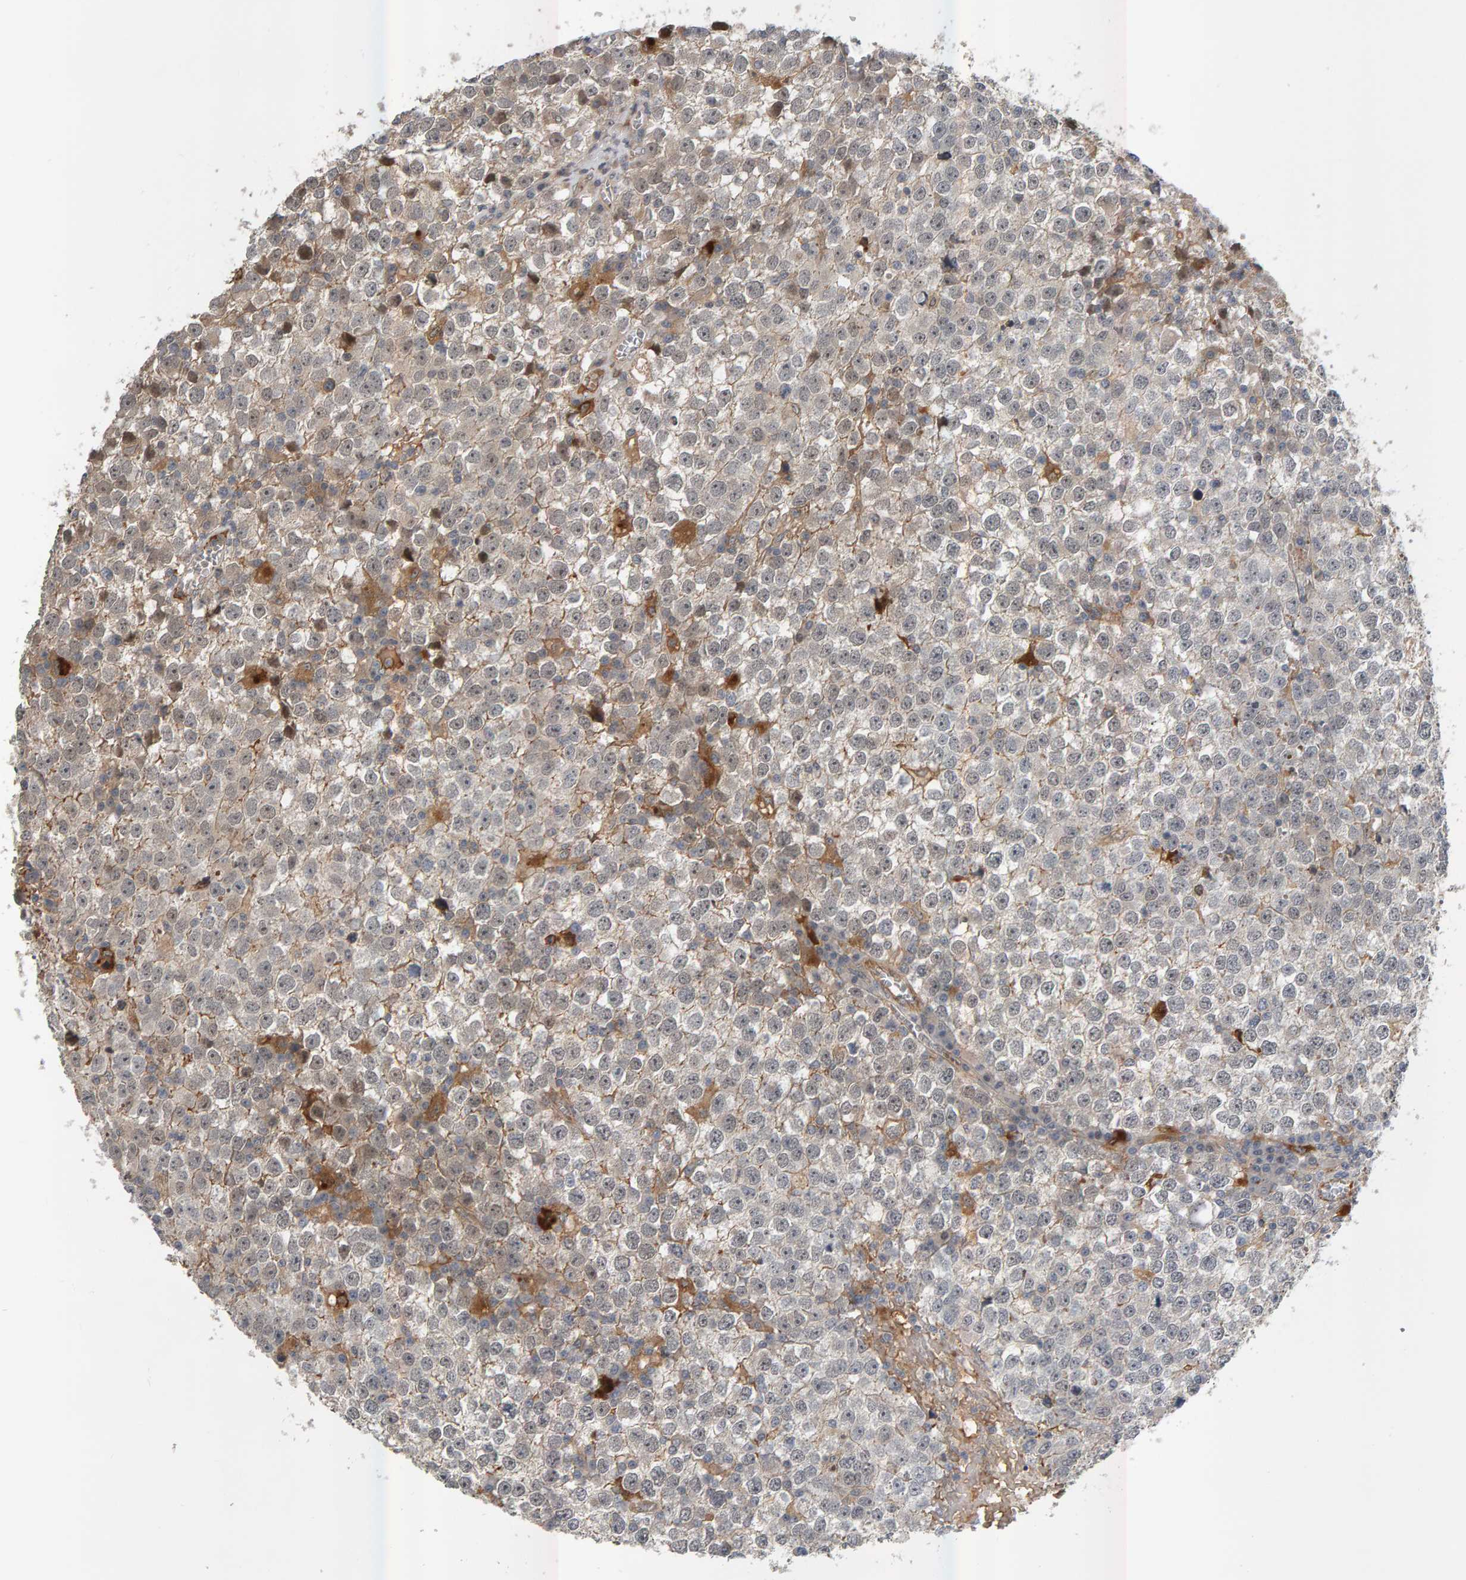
{"staining": {"intensity": "moderate", "quantity": "<25%", "location": "cytoplasmic/membranous"}, "tissue": "testis cancer", "cell_type": "Tumor cells", "image_type": "cancer", "snomed": [{"axis": "morphology", "description": "Seminoma, NOS"}, {"axis": "topography", "description": "Testis"}], "caption": "Human testis cancer (seminoma) stained with a protein marker reveals moderate staining in tumor cells.", "gene": "ZNF160", "patient": {"sex": "male", "age": 65}}